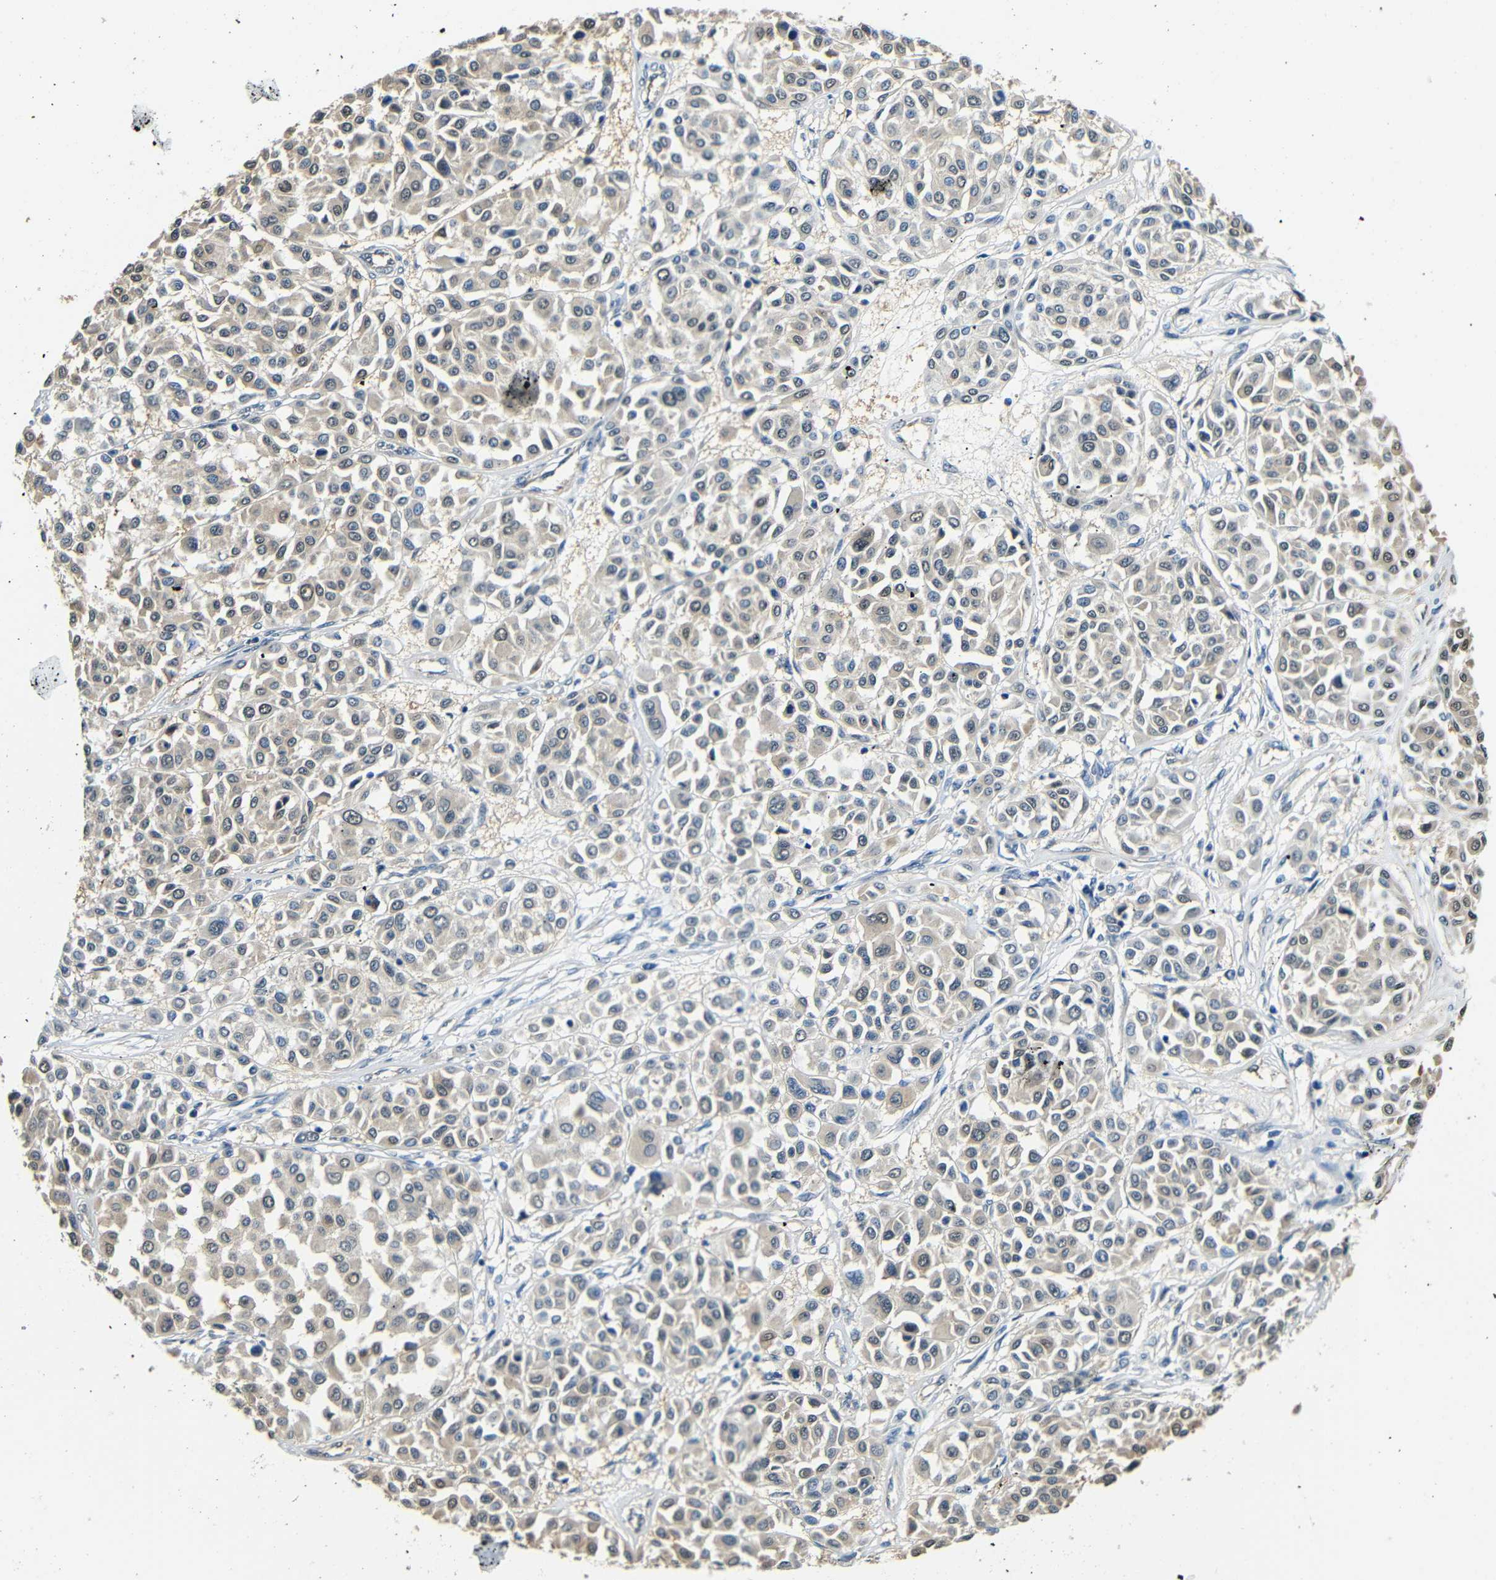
{"staining": {"intensity": "weak", "quantity": ">75%", "location": "cytoplasmic/membranous"}, "tissue": "melanoma", "cell_type": "Tumor cells", "image_type": "cancer", "snomed": [{"axis": "morphology", "description": "Malignant melanoma, Metastatic site"}, {"axis": "topography", "description": "Soft tissue"}], "caption": "A high-resolution photomicrograph shows immunohistochemistry (IHC) staining of melanoma, which displays weak cytoplasmic/membranous staining in approximately >75% of tumor cells.", "gene": "ADAP1", "patient": {"sex": "male", "age": 41}}